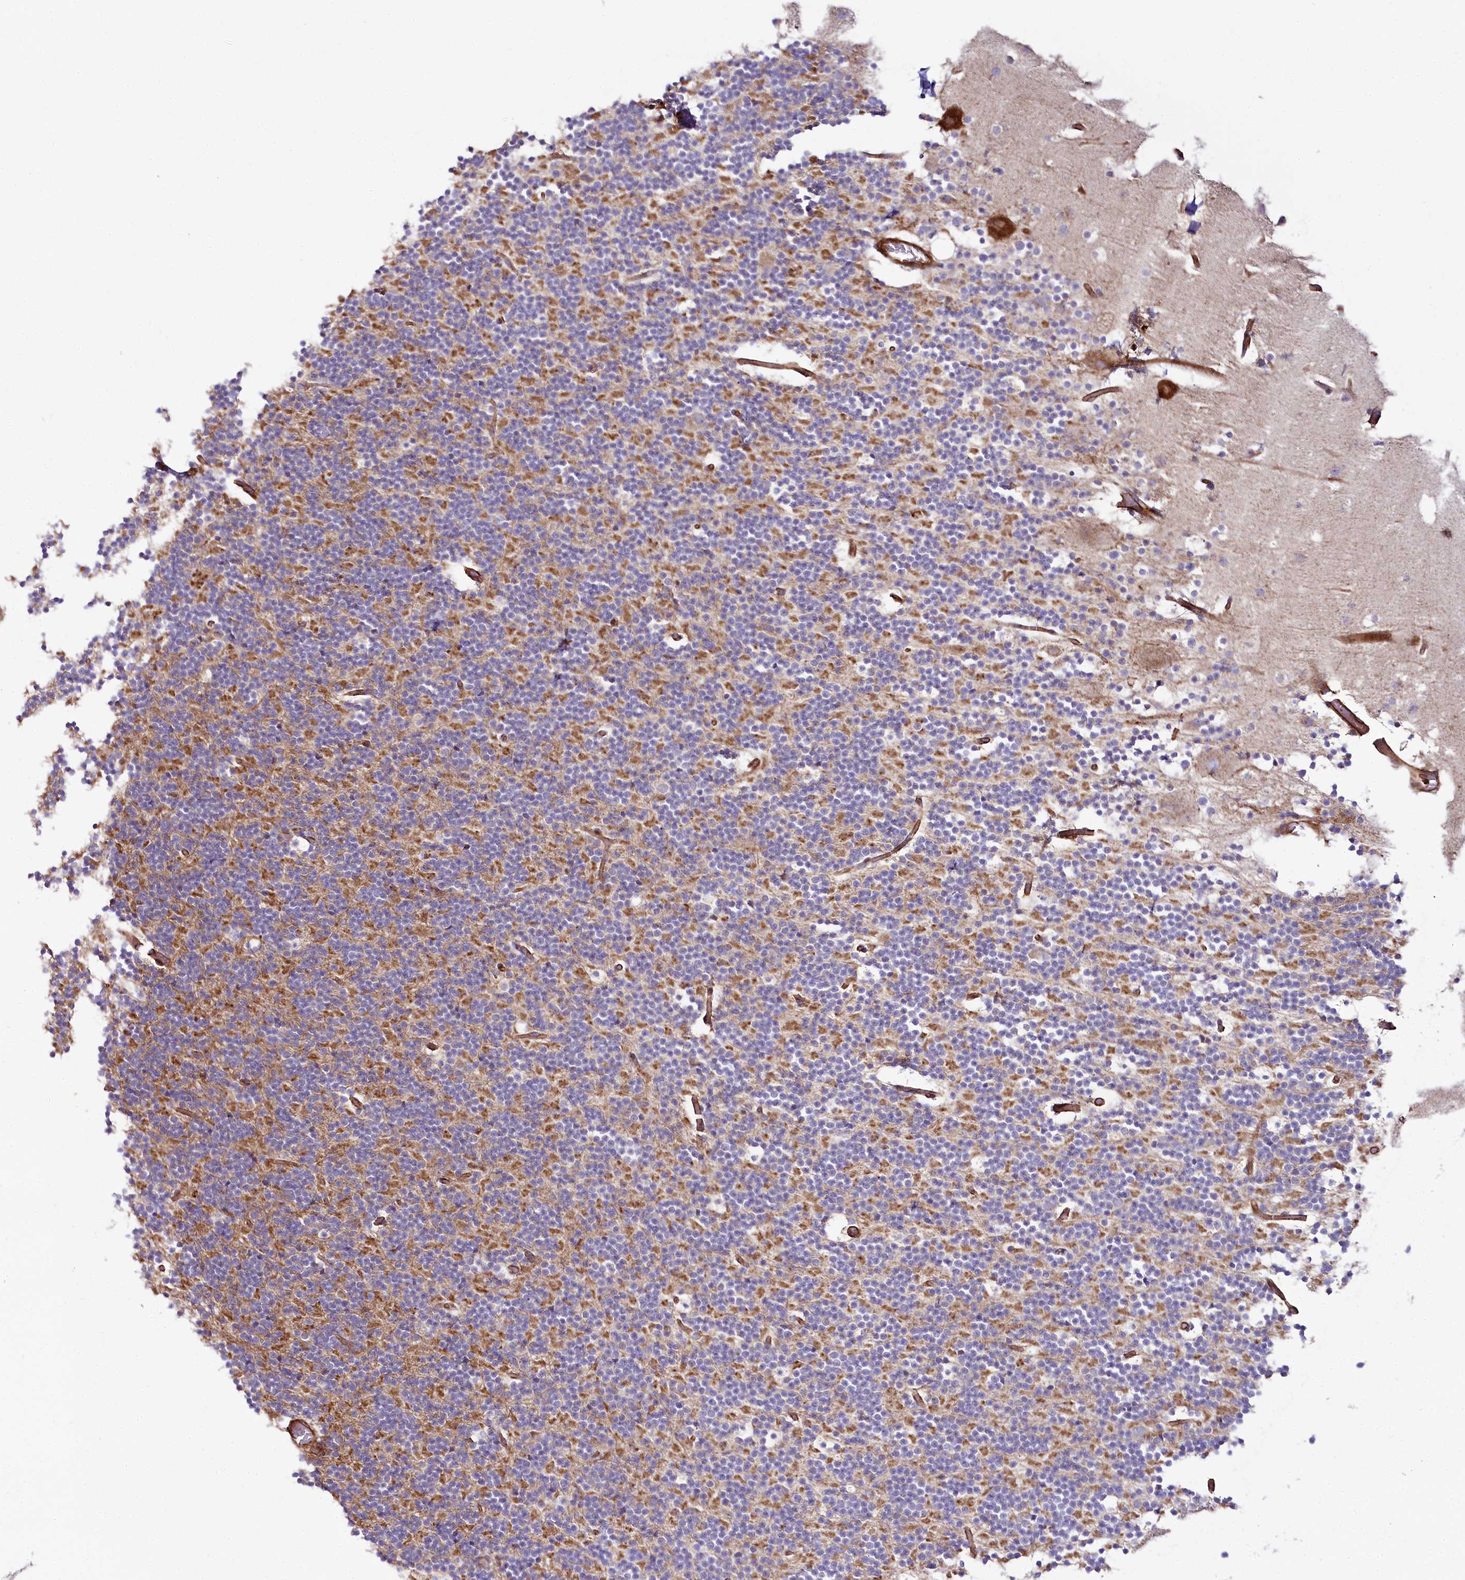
{"staining": {"intensity": "moderate", "quantity": "25%-75%", "location": "cytoplasmic/membranous"}, "tissue": "cerebellum", "cell_type": "Cells in granular layer", "image_type": "normal", "snomed": [{"axis": "morphology", "description": "Normal tissue, NOS"}, {"axis": "topography", "description": "Cerebellum"}], "caption": "A photomicrograph of human cerebellum stained for a protein exhibits moderate cytoplasmic/membranous brown staining in cells in granular layer. (DAB (3,3'-diaminobenzidine) = brown stain, brightfield microscopy at high magnification).", "gene": "THUMPD3", "patient": {"sex": "male", "age": 57}}